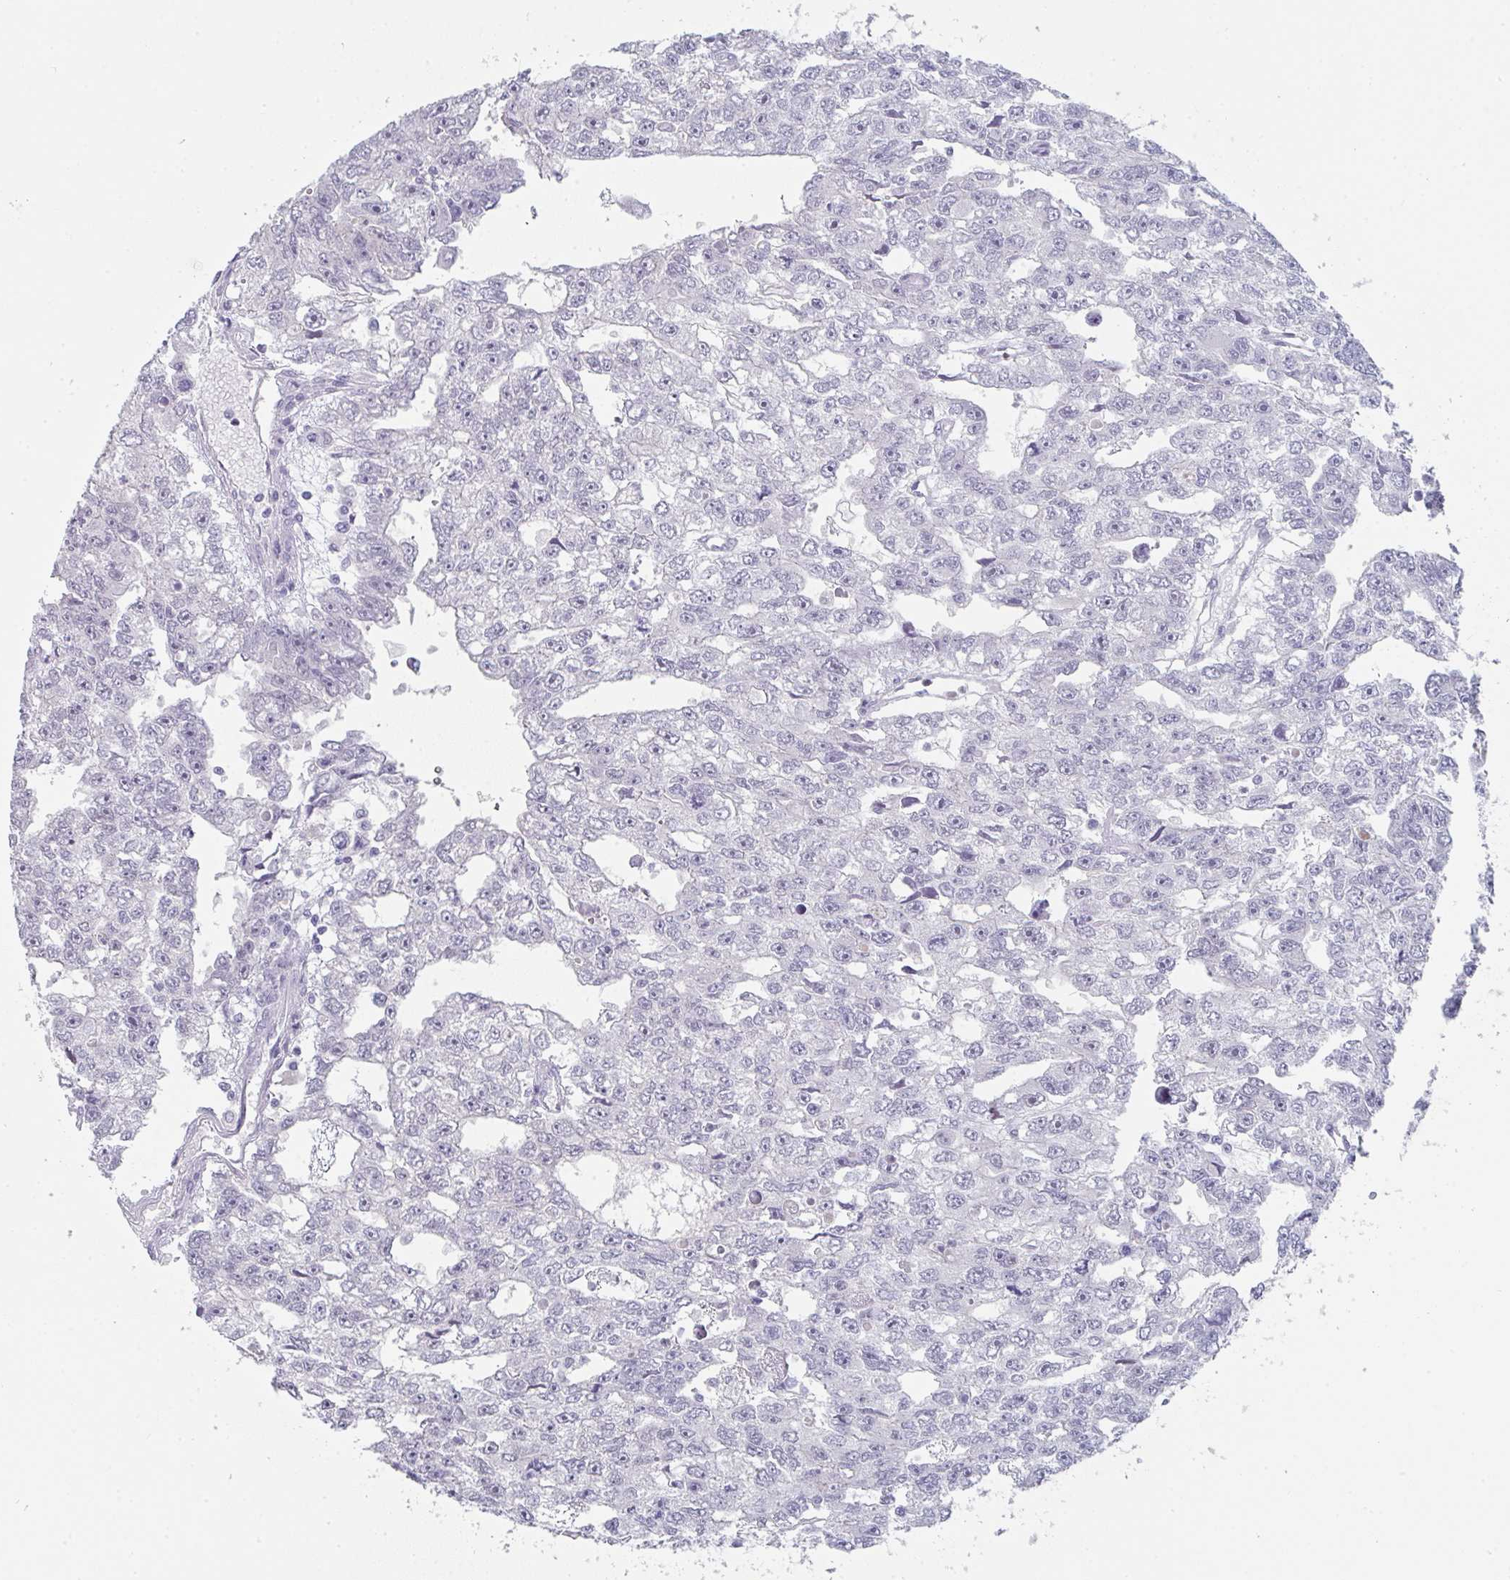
{"staining": {"intensity": "negative", "quantity": "none", "location": "none"}, "tissue": "testis cancer", "cell_type": "Tumor cells", "image_type": "cancer", "snomed": [{"axis": "morphology", "description": "Carcinoma, Embryonal, NOS"}, {"axis": "topography", "description": "Testis"}], "caption": "There is no significant expression in tumor cells of embryonal carcinoma (testis).", "gene": "RUBCN", "patient": {"sex": "male", "age": 20}}